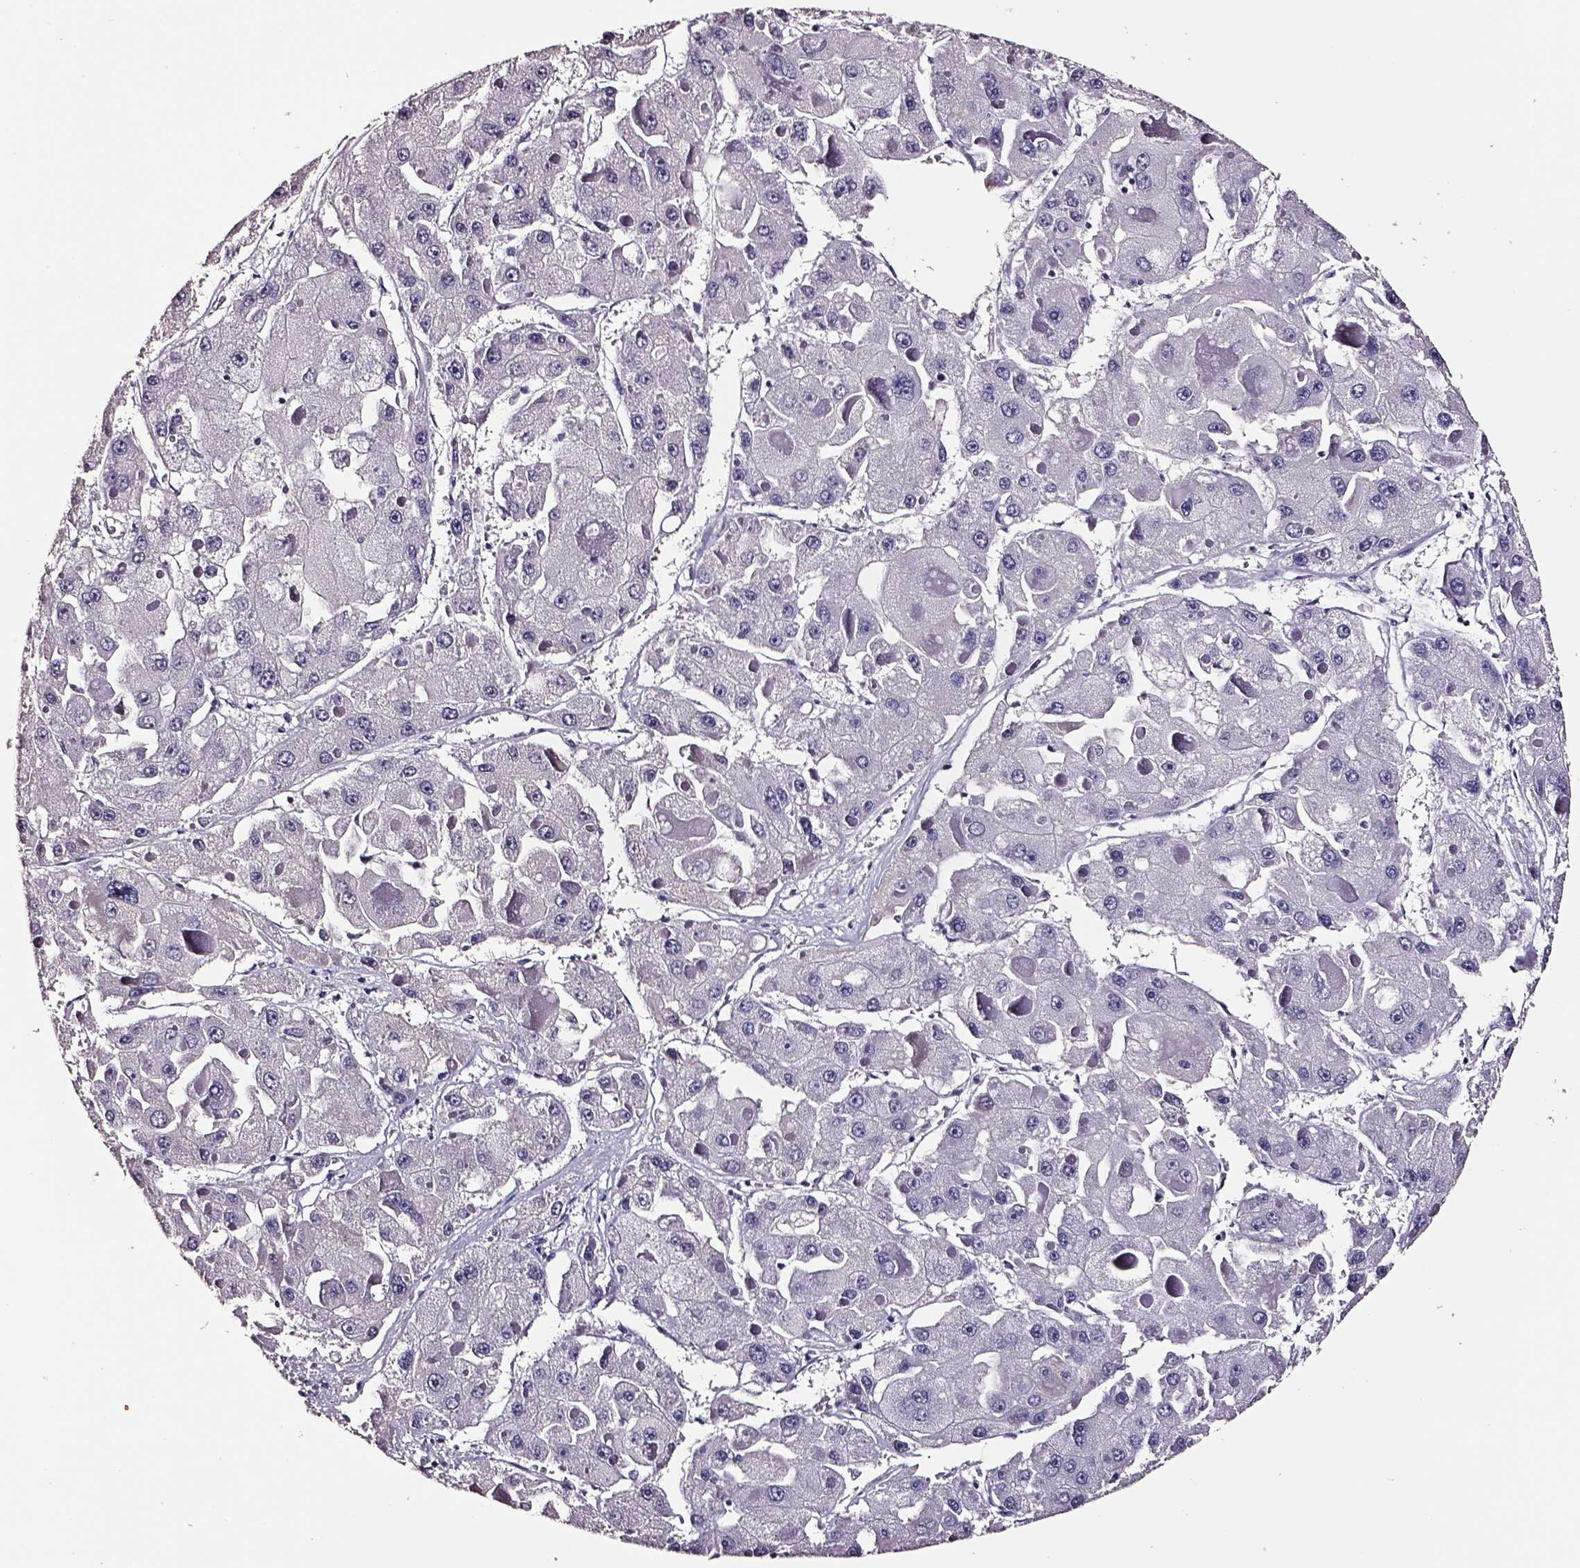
{"staining": {"intensity": "negative", "quantity": "none", "location": "none"}, "tissue": "liver cancer", "cell_type": "Tumor cells", "image_type": "cancer", "snomed": [{"axis": "morphology", "description": "Carcinoma, Hepatocellular, NOS"}, {"axis": "topography", "description": "Liver"}], "caption": "Immunohistochemical staining of liver cancer exhibits no significant positivity in tumor cells.", "gene": "SMIM17", "patient": {"sex": "female", "age": 73}}